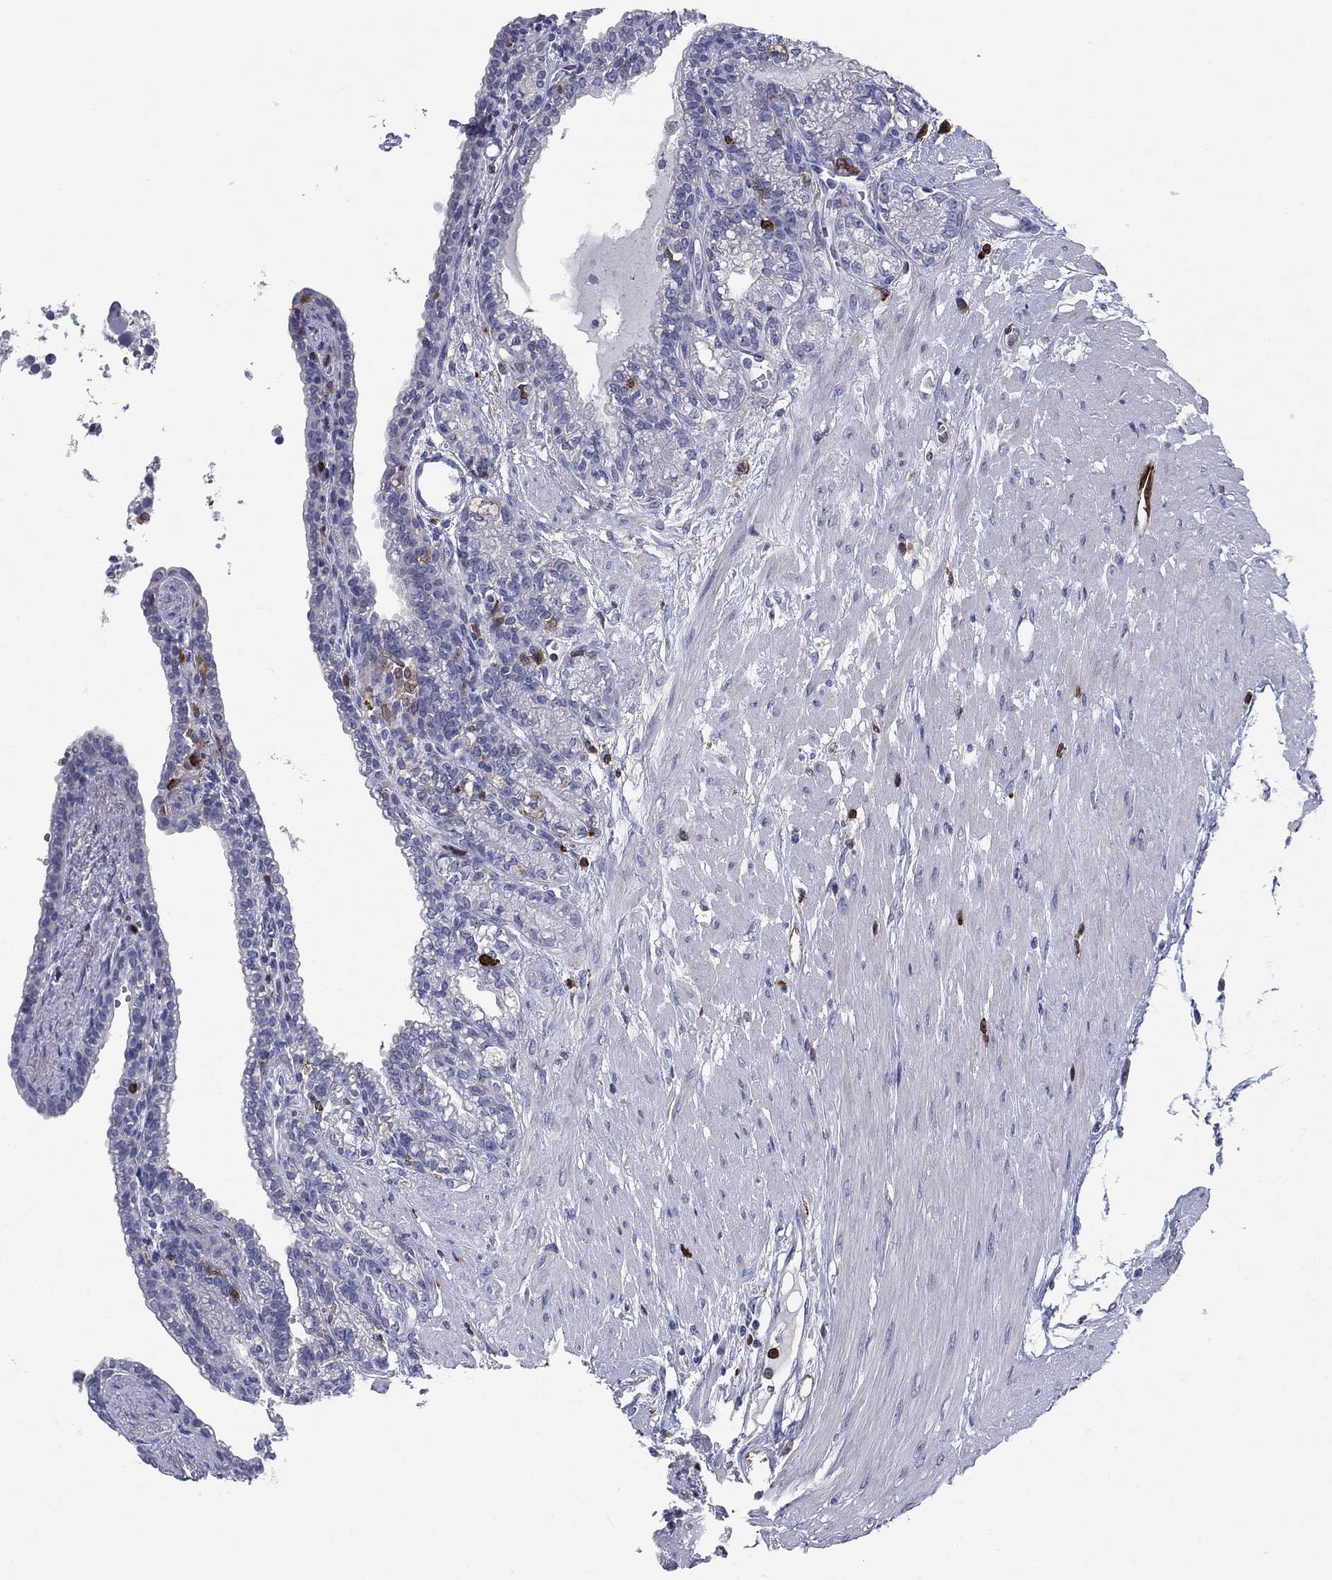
{"staining": {"intensity": "negative", "quantity": "none", "location": "none"}, "tissue": "seminal vesicle", "cell_type": "Glandular cells", "image_type": "normal", "snomed": [{"axis": "morphology", "description": "Normal tissue, NOS"}, {"axis": "morphology", "description": "Urothelial carcinoma, NOS"}, {"axis": "topography", "description": "Urinary bladder"}, {"axis": "topography", "description": "Seminal veicle"}], "caption": "This image is of benign seminal vesicle stained with immunohistochemistry (IHC) to label a protein in brown with the nuclei are counter-stained blue. There is no expression in glandular cells.", "gene": "STMN1", "patient": {"sex": "male", "age": 76}}